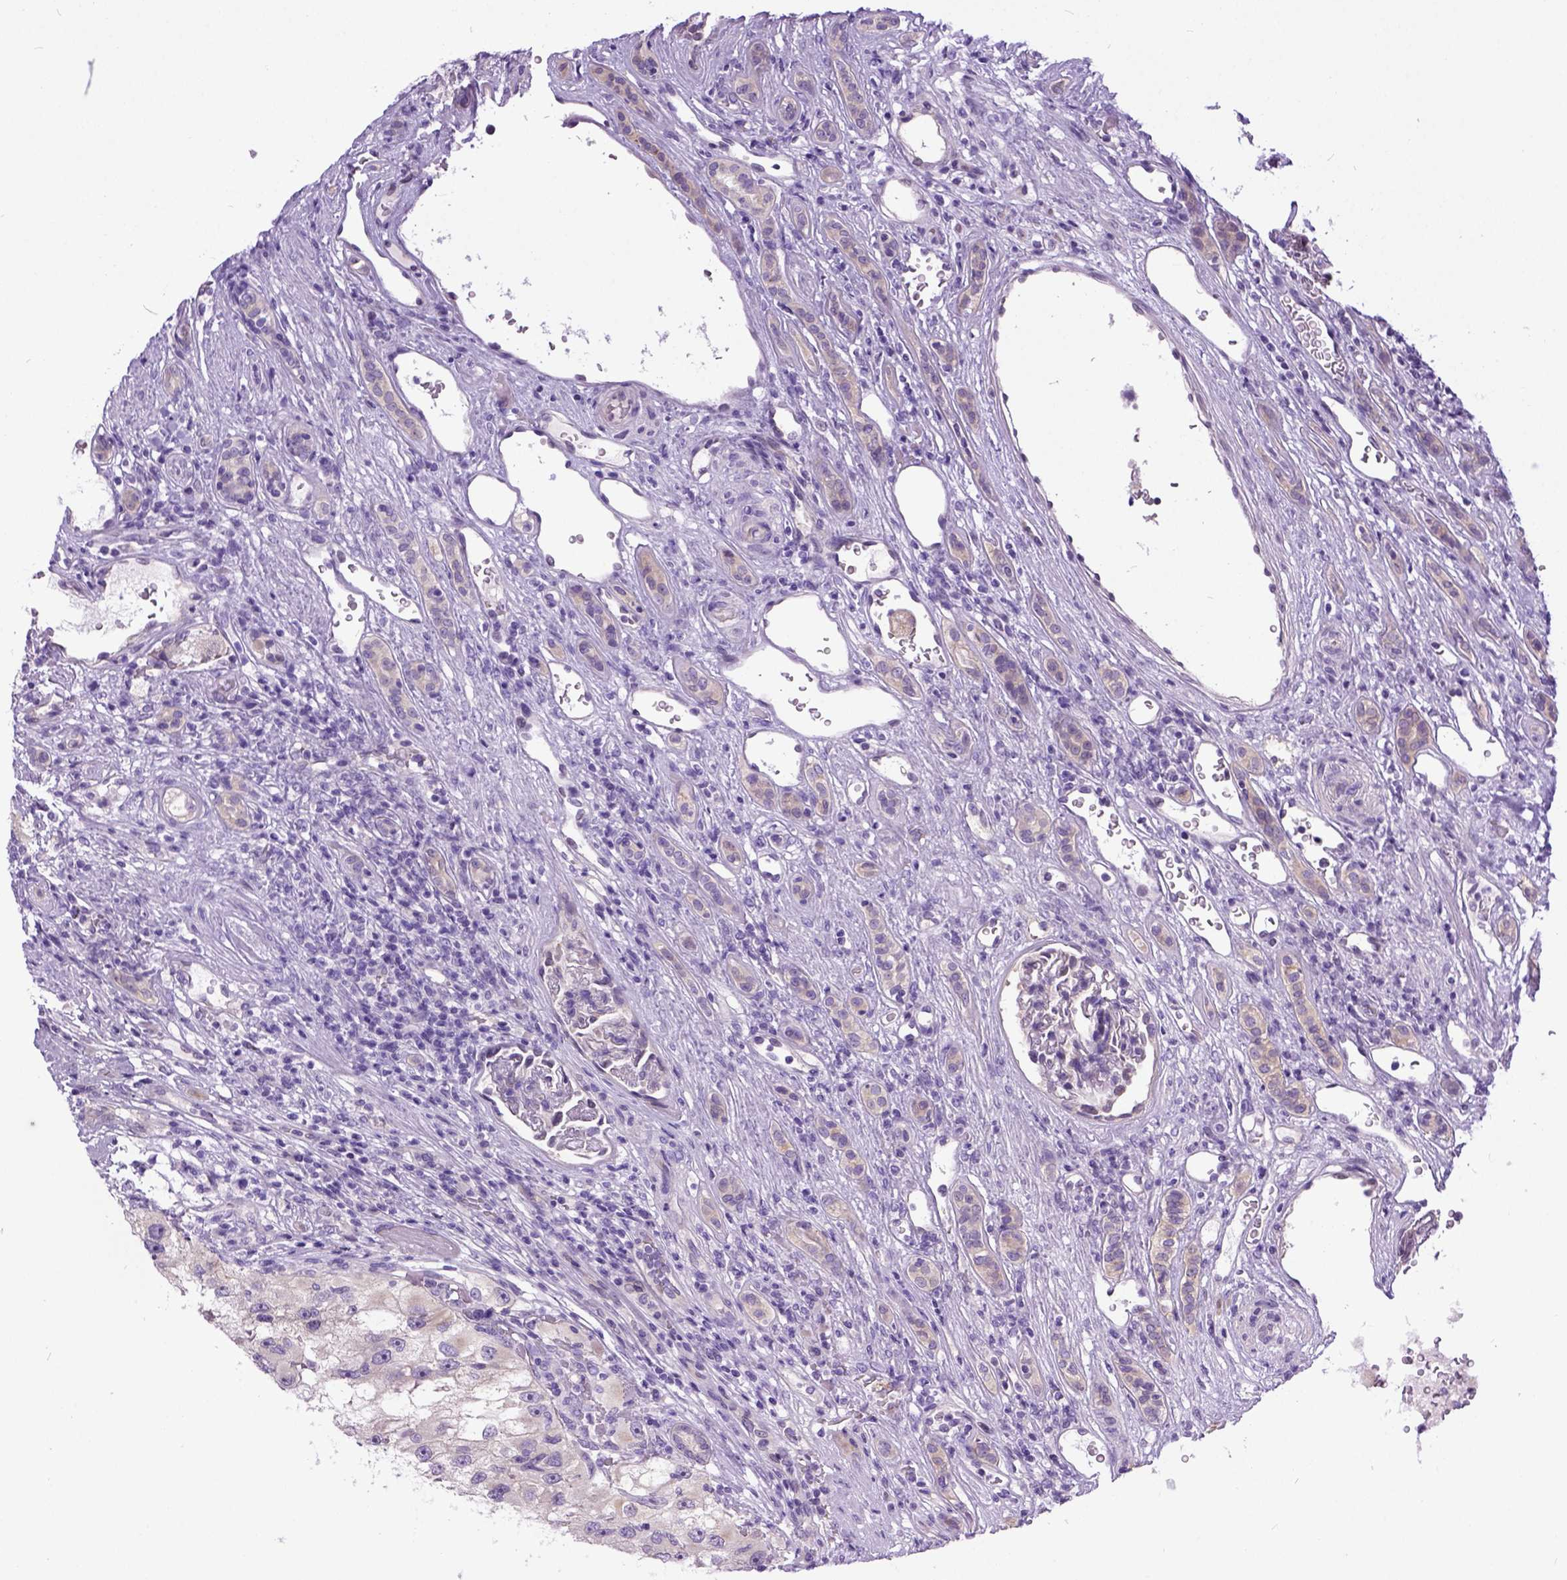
{"staining": {"intensity": "weak", "quantity": "<25%", "location": "cytoplasmic/membranous"}, "tissue": "renal cancer", "cell_type": "Tumor cells", "image_type": "cancer", "snomed": [{"axis": "morphology", "description": "Adenocarcinoma, NOS"}, {"axis": "topography", "description": "Kidney"}], "caption": "Micrograph shows no protein expression in tumor cells of renal cancer (adenocarcinoma) tissue.", "gene": "NEK5", "patient": {"sex": "male", "age": 63}}